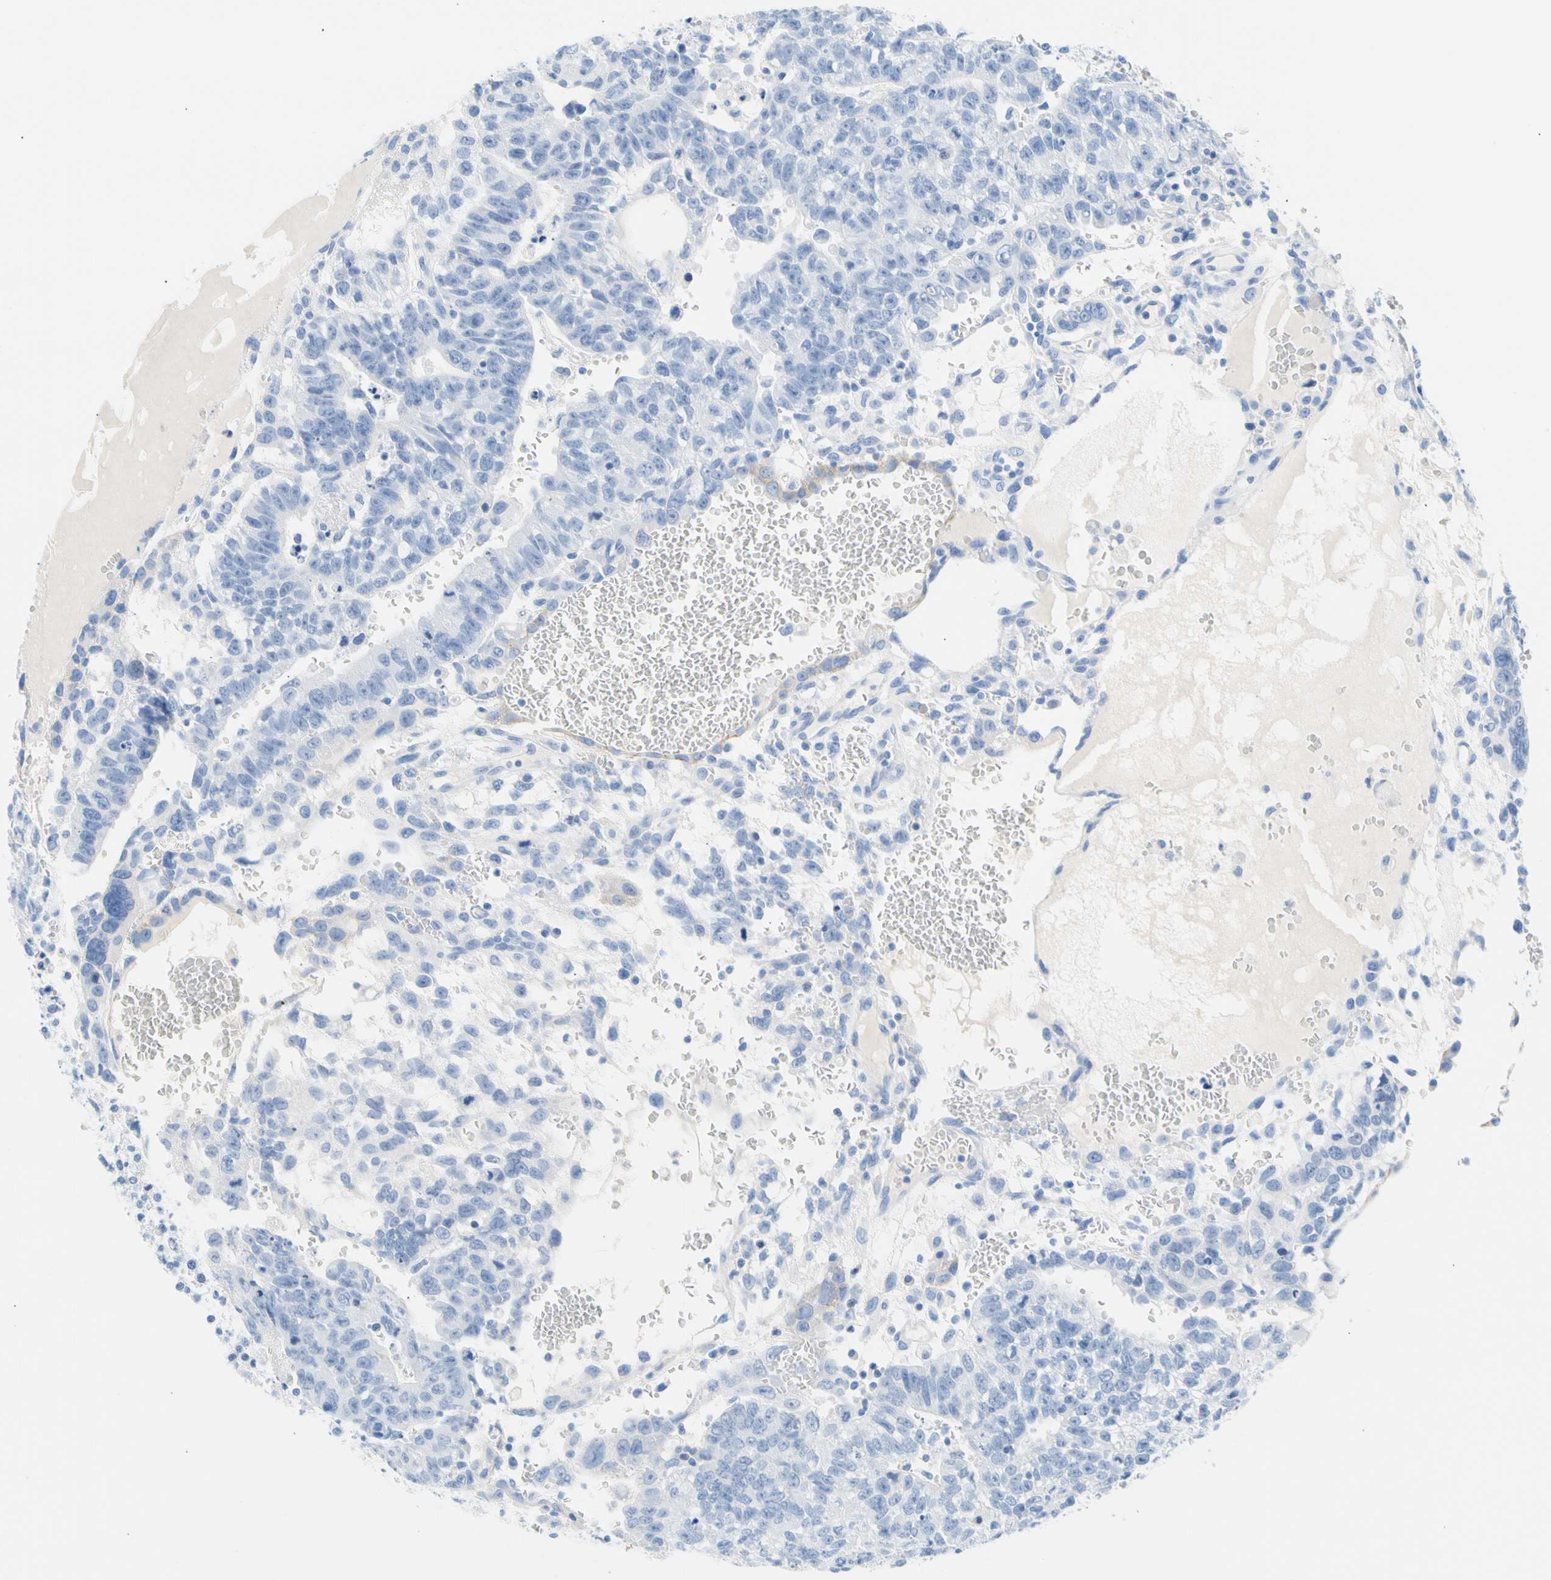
{"staining": {"intensity": "negative", "quantity": "none", "location": "none"}, "tissue": "testis cancer", "cell_type": "Tumor cells", "image_type": "cancer", "snomed": [{"axis": "morphology", "description": "Seminoma, NOS"}, {"axis": "morphology", "description": "Carcinoma, Embryonal, NOS"}, {"axis": "topography", "description": "Testis"}], "caption": "Micrograph shows no significant protein expression in tumor cells of testis cancer (embryonal carcinoma).", "gene": "CEL", "patient": {"sex": "male", "age": 52}}